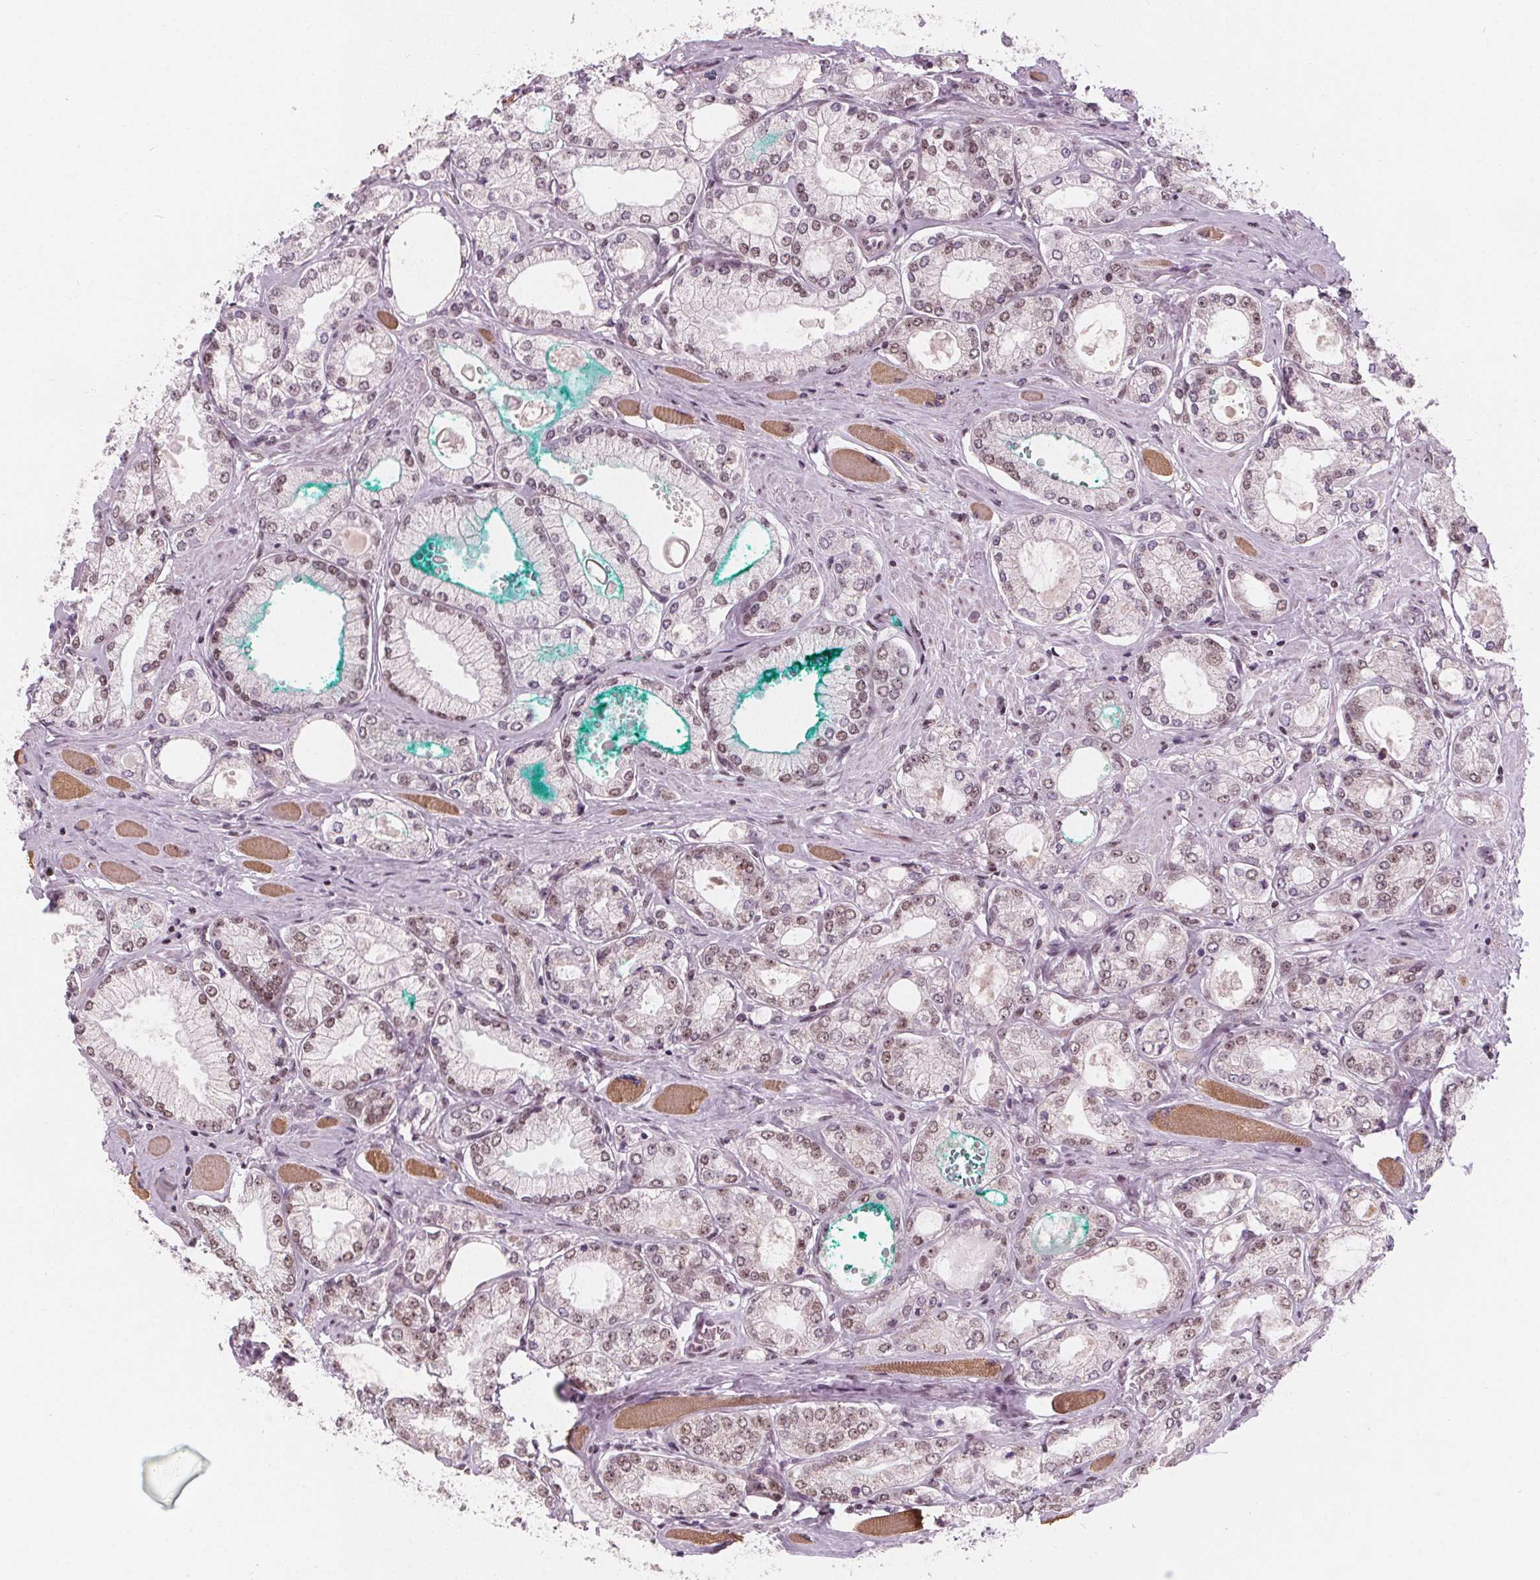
{"staining": {"intensity": "moderate", "quantity": "<25%", "location": "nuclear"}, "tissue": "prostate cancer", "cell_type": "Tumor cells", "image_type": "cancer", "snomed": [{"axis": "morphology", "description": "Adenocarcinoma, High grade"}, {"axis": "topography", "description": "Prostate"}], "caption": "Prostate cancer stained with a protein marker displays moderate staining in tumor cells.", "gene": "DPM2", "patient": {"sex": "male", "age": 68}}